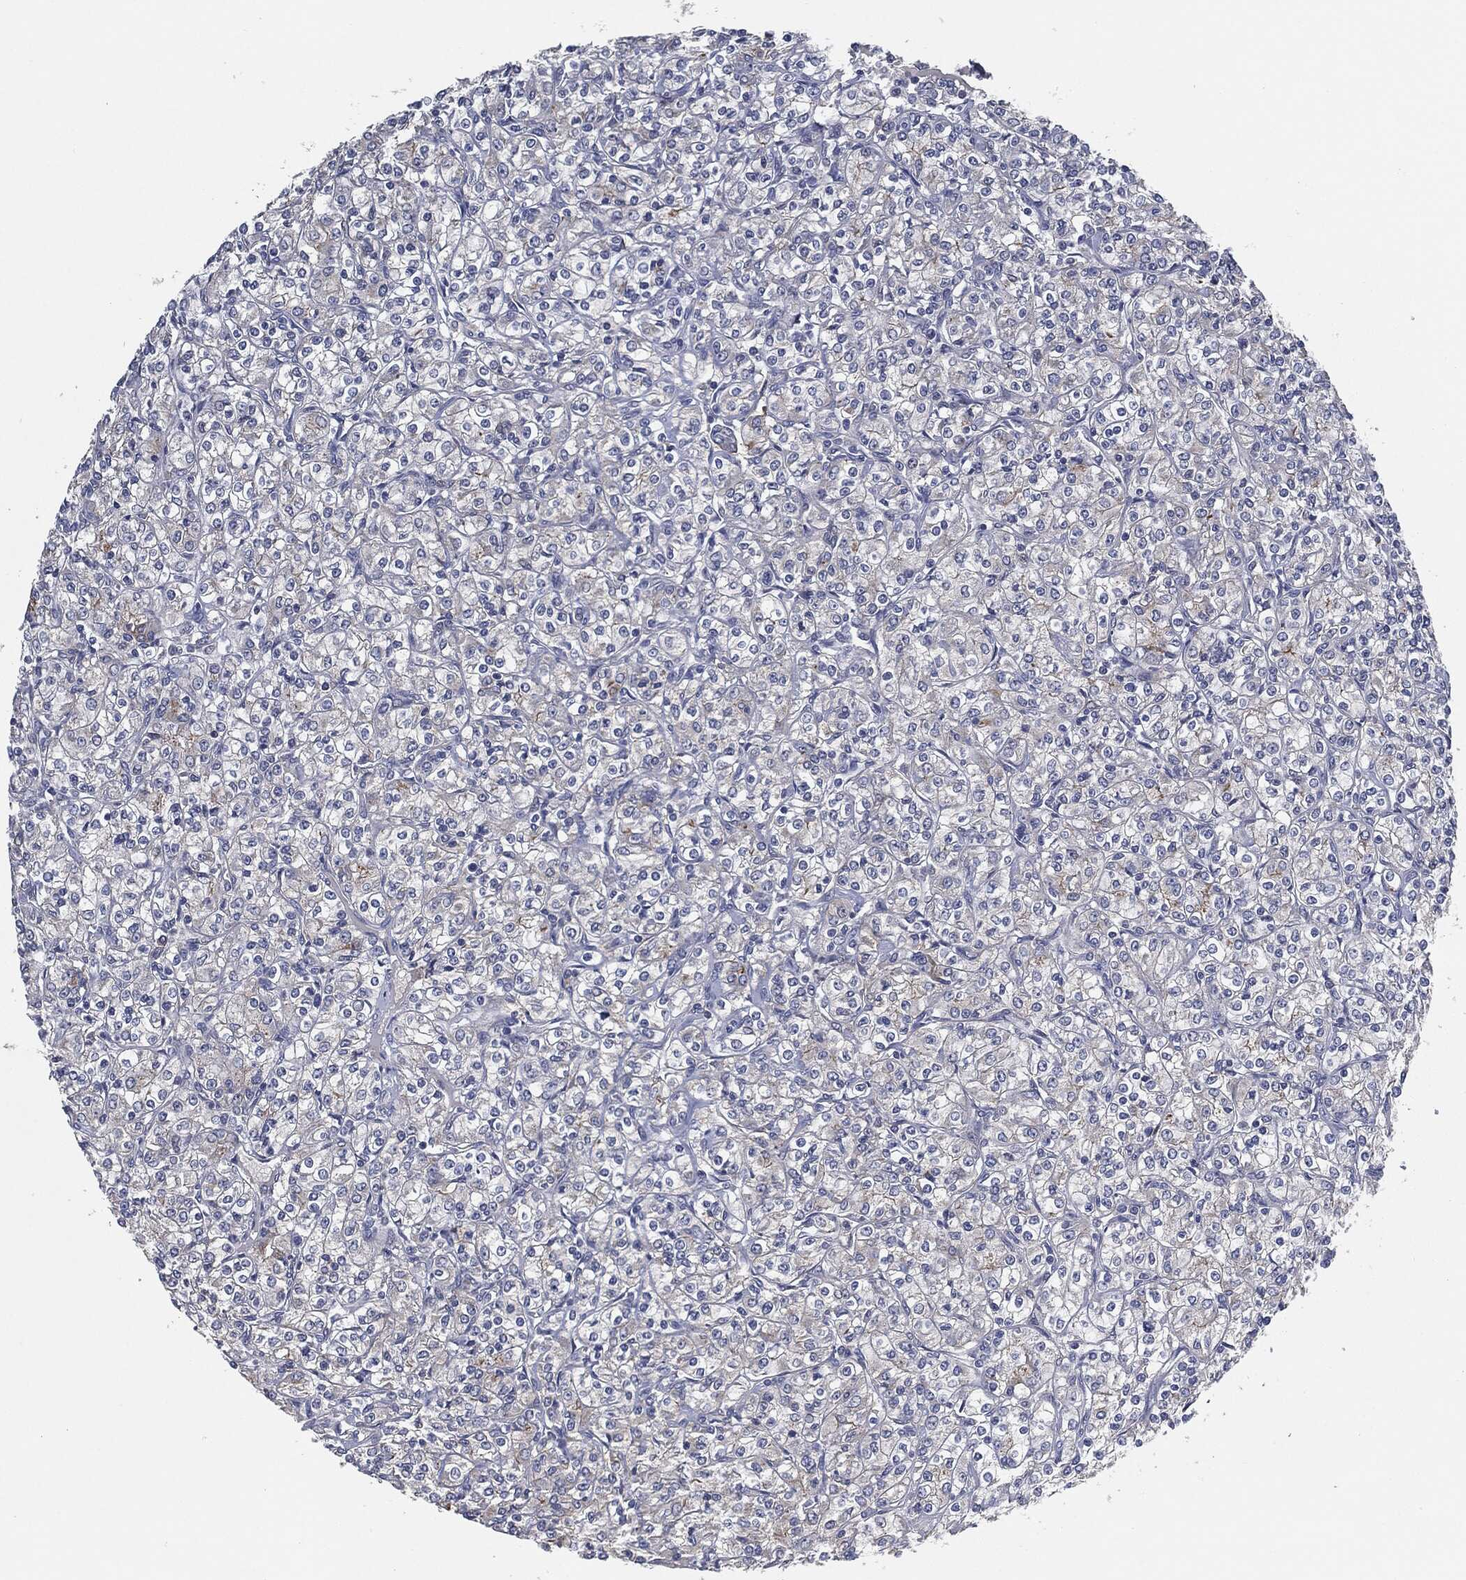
{"staining": {"intensity": "negative", "quantity": "none", "location": "none"}, "tissue": "renal cancer", "cell_type": "Tumor cells", "image_type": "cancer", "snomed": [{"axis": "morphology", "description": "Adenocarcinoma, NOS"}, {"axis": "topography", "description": "Kidney"}], "caption": "A high-resolution image shows IHC staining of renal cancer, which demonstrates no significant staining in tumor cells.", "gene": "SVIL", "patient": {"sex": "male", "age": 77}}